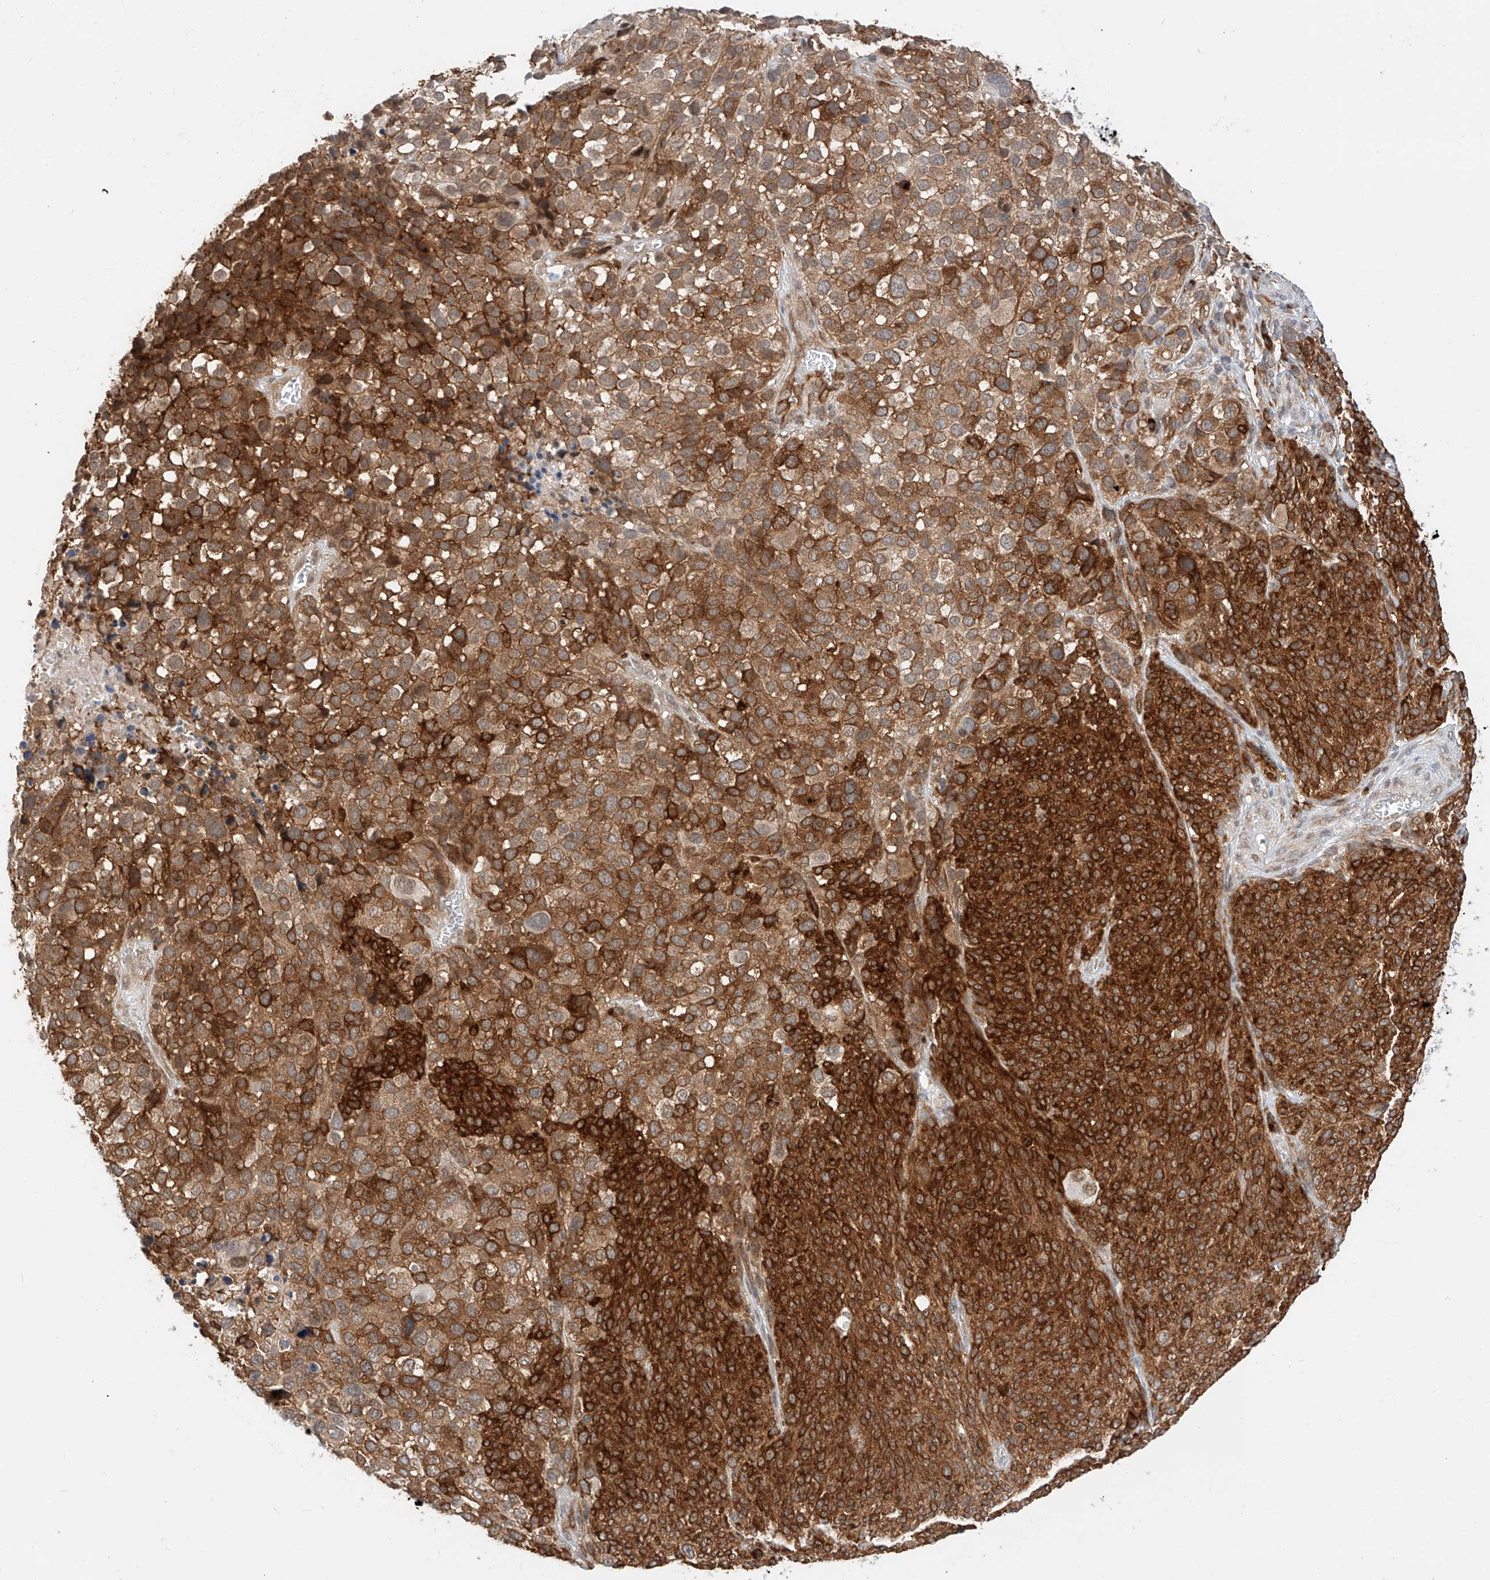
{"staining": {"intensity": "strong", "quantity": ">75%", "location": "cytoplasmic/membranous"}, "tissue": "melanoma", "cell_type": "Tumor cells", "image_type": "cancer", "snomed": [{"axis": "morphology", "description": "Malignant melanoma, NOS"}, {"axis": "topography", "description": "Skin of trunk"}], "caption": "IHC image of malignant melanoma stained for a protein (brown), which shows high levels of strong cytoplasmic/membranous staining in about >75% of tumor cells.", "gene": "CARMIL1", "patient": {"sex": "male", "age": 71}}